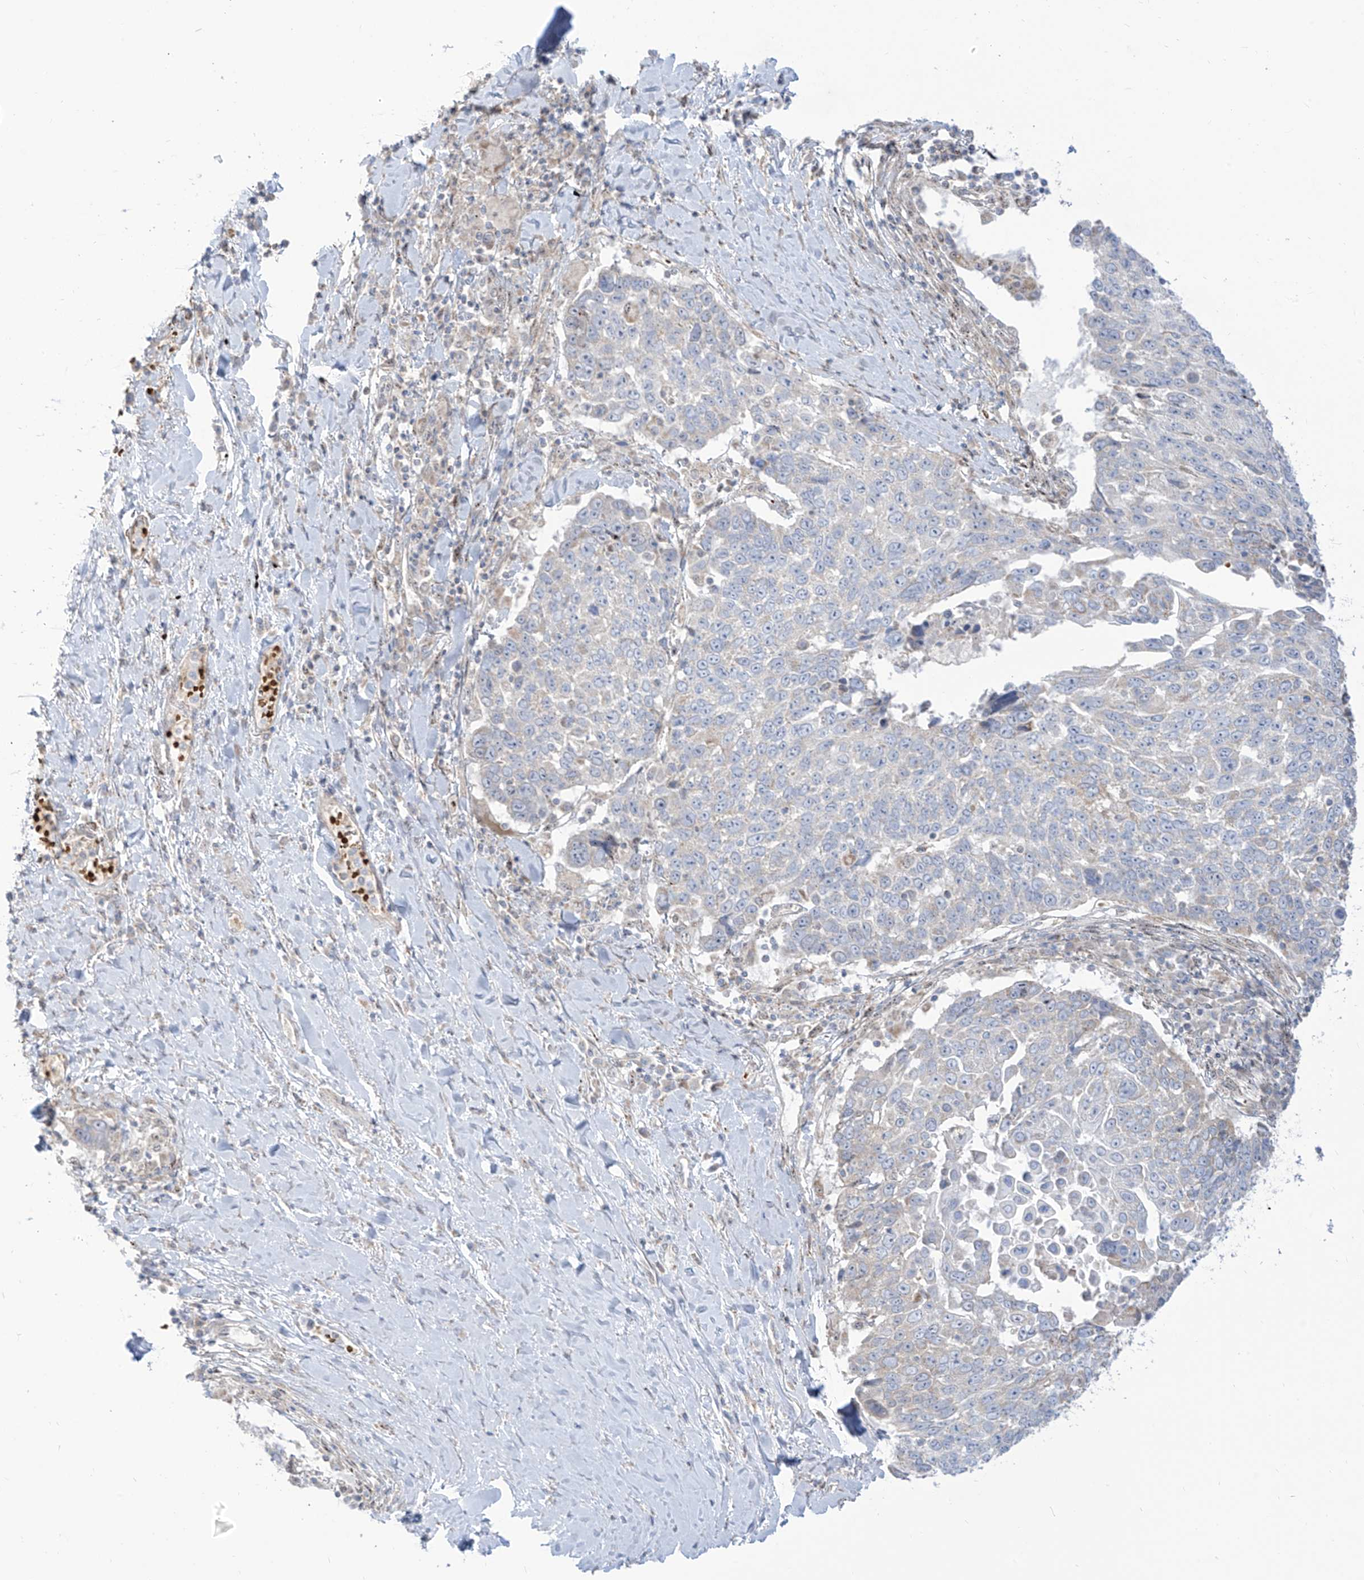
{"staining": {"intensity": "negative", "quantity": "none", "location": "none"}, "tissue": "lung cancer", "cell_type": "Tumor cells", "image_type": "cancer", "snomed": [{"axis": "morphology", "description": "Squamous cell carcinoma, NOS"}, {"axis": "topography", "description": "Lung"}], "caption": "Tumor cells show no significant staining in lung squamous cell carcinoma.", "gene": "ARHGEF40", "patient": {"sex": "male", "age": 66}}